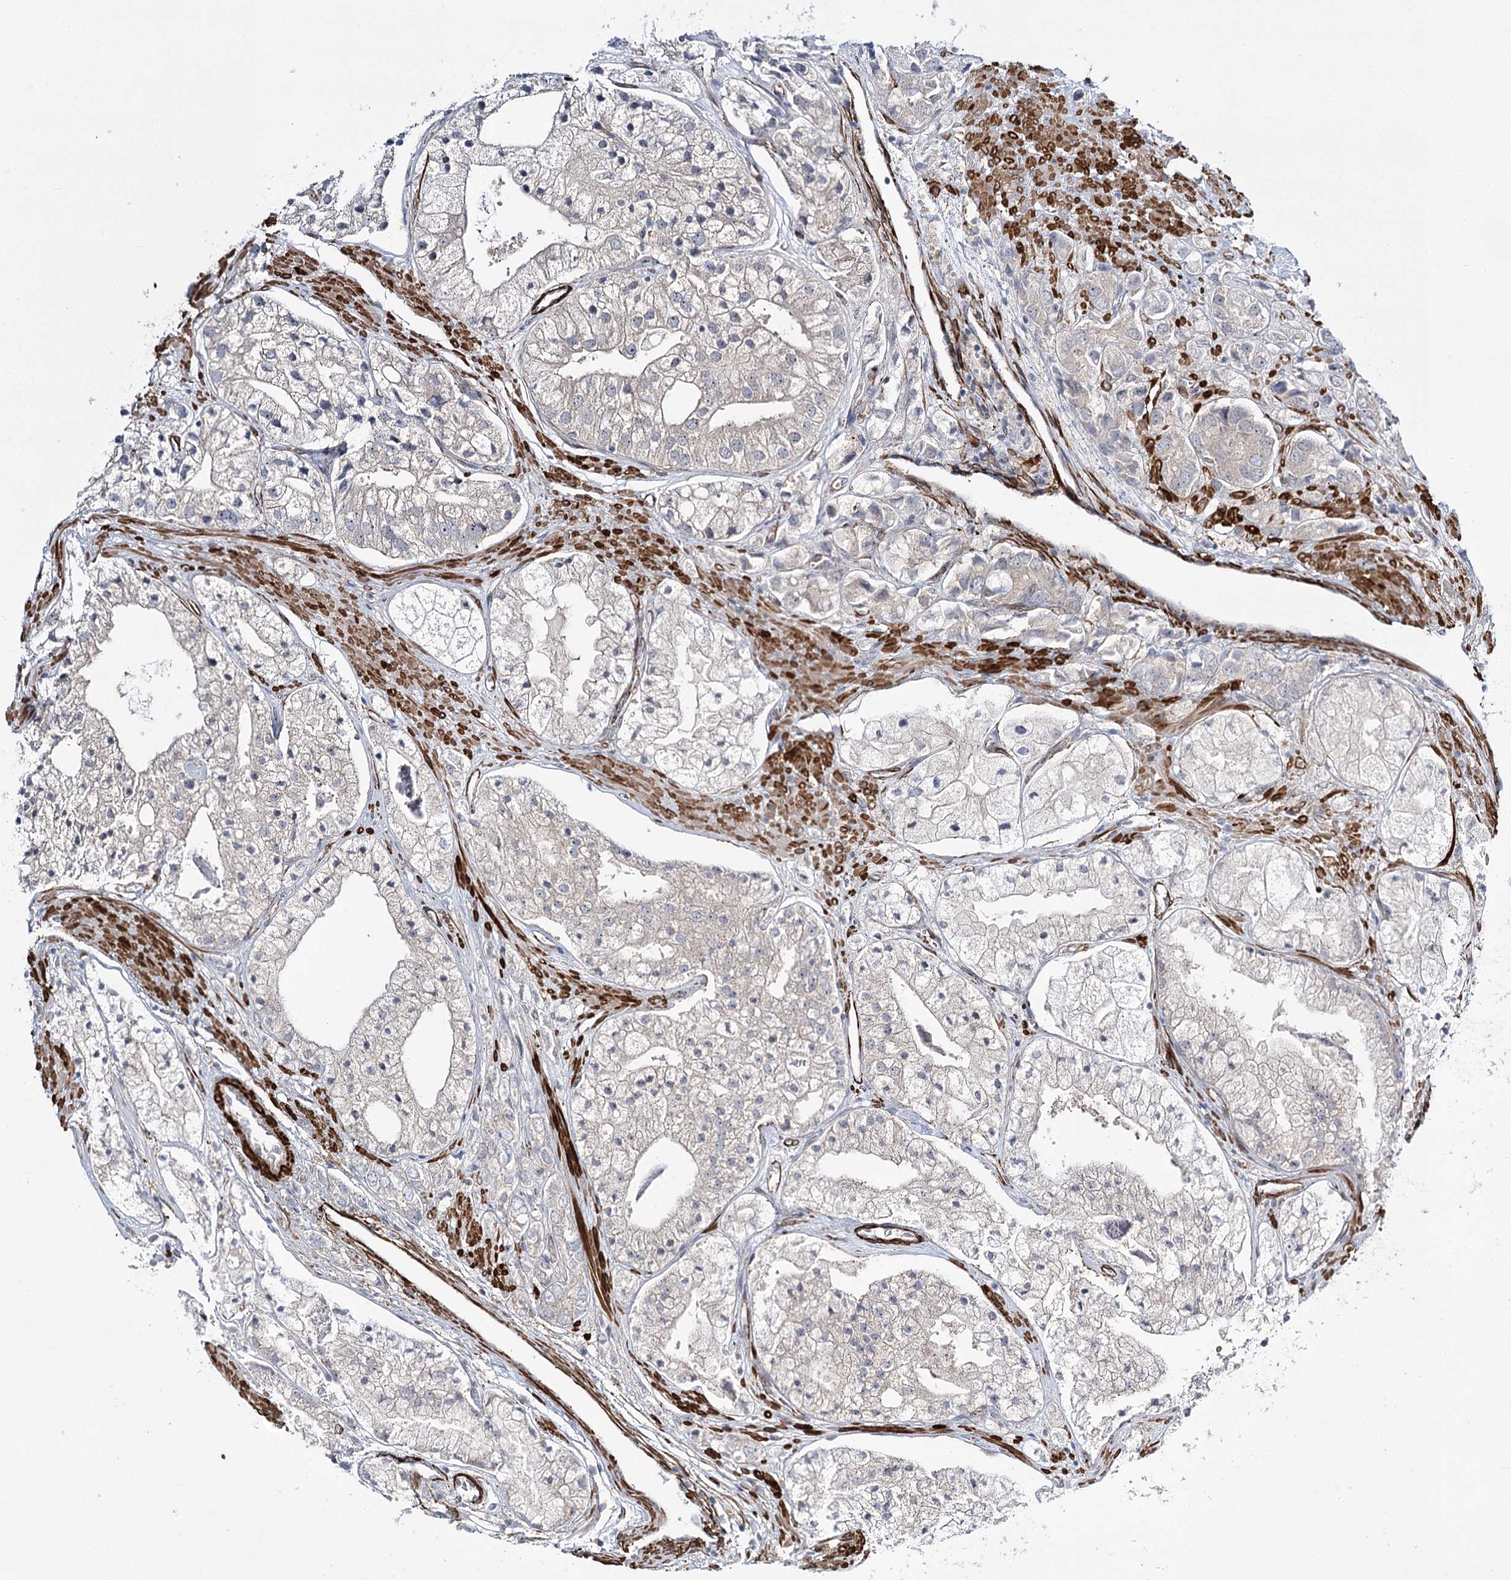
{"staining": {"intensity": "negative", "quantity": "none", "location": "none"}, "tissue": "prostate cancer", "cell_type": "Tumor cells", "image_type": "cancer", "snomed": [{"axis": "morphology", "description": "Adenocarcinoma, High grade"}, {"axis": "topography", "description": "Prostate"}], "caption": "There is no significant positivity in tumor cells of prostate cancer (adenocarcinoma (high-grade)).", "gene": "CWF19L1", "patient": {"sex": "male", "age": 50}}